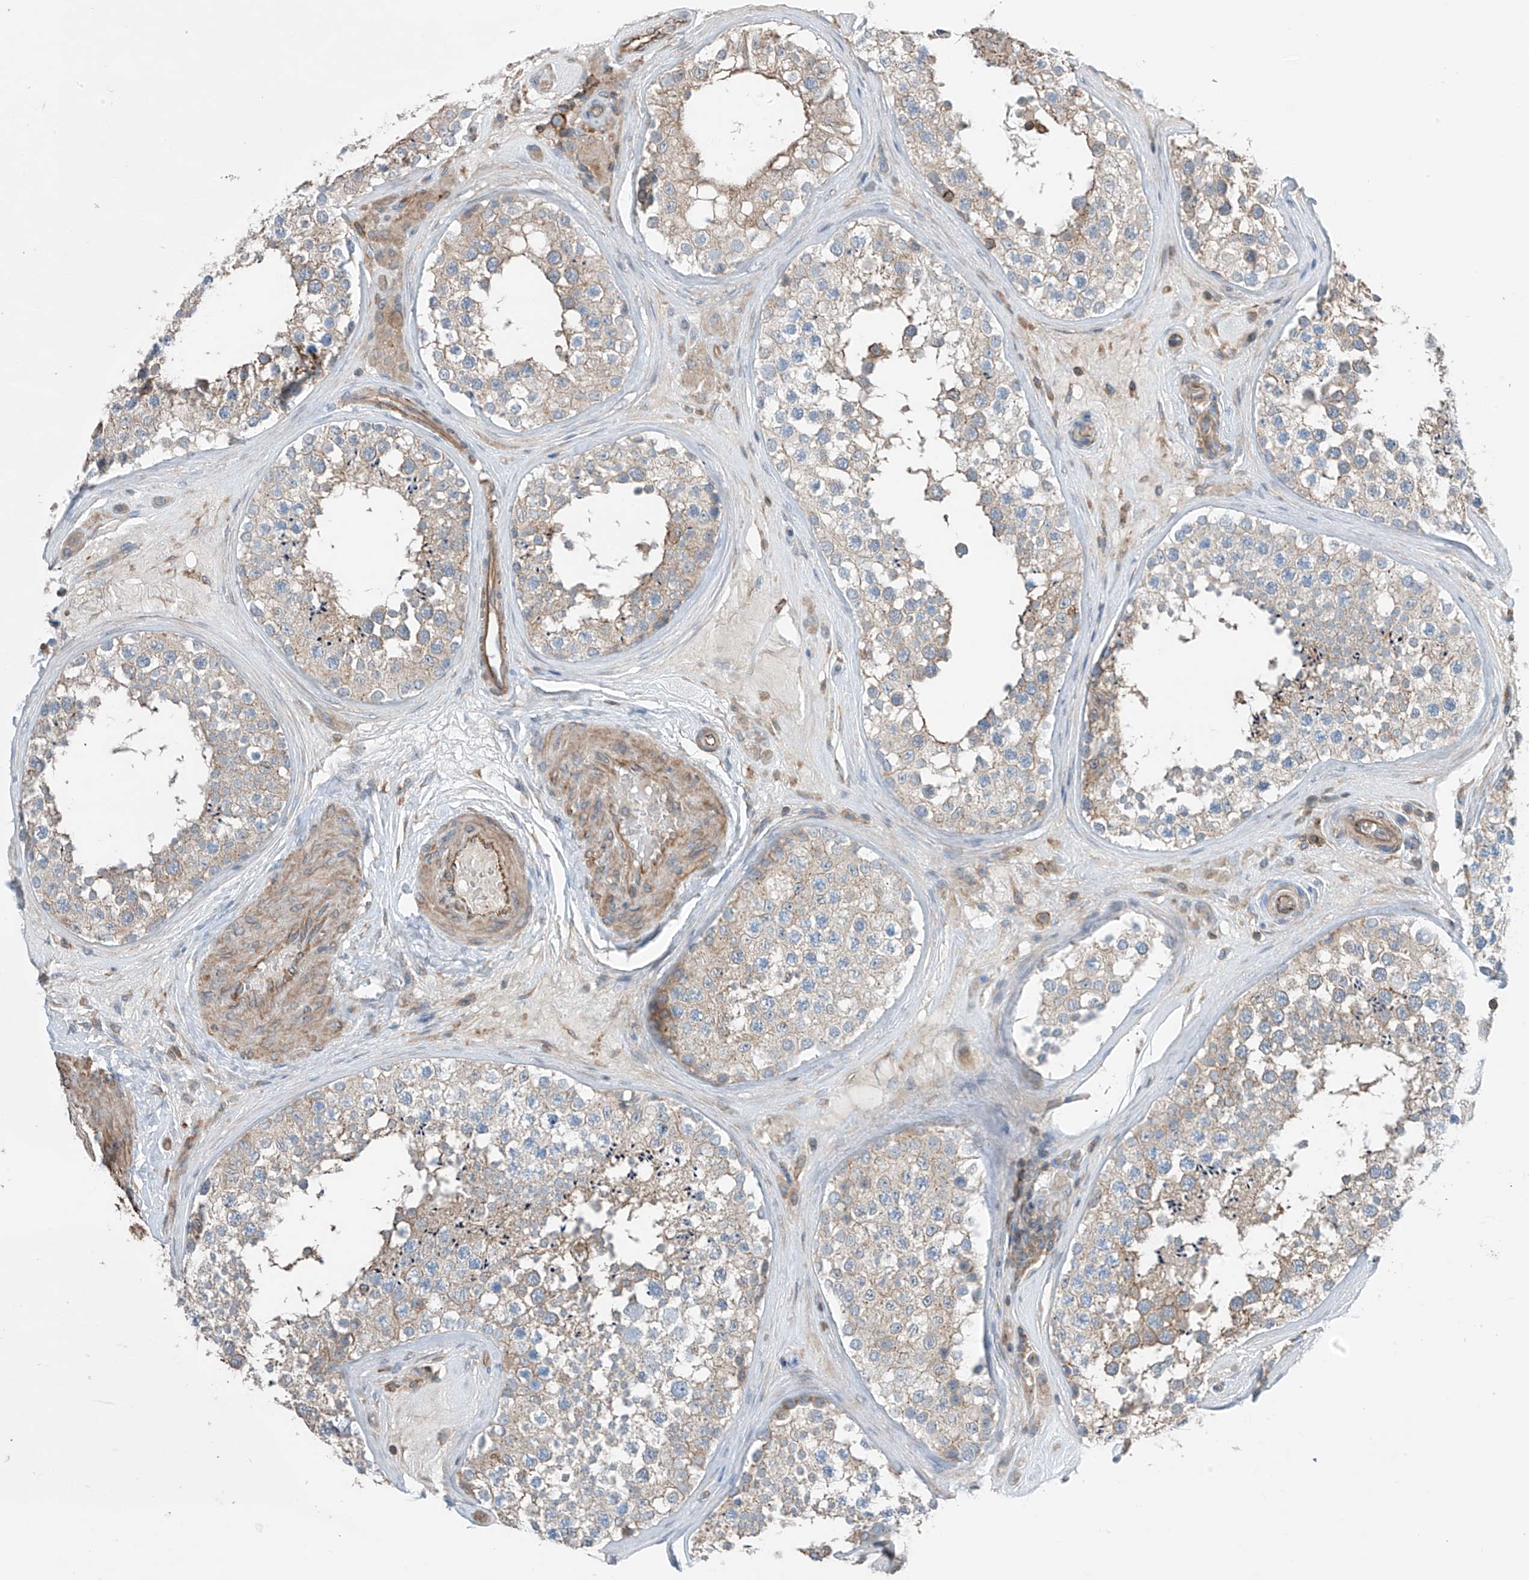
{"staining": {"intensity": "weak", "quantity": "<25%", "location": "cytoplasmic/membranous"}, "tissue": "testis", "cell_type": "Cells in seminiferous ducts", "image_type": "normal", "snomed": [{"axis": "morphology", "description": "Normal tissue, NOS"}, {"axis": "topography", "description": "Testis"}], "caption": "Immunohistochemical staining of benign testis exhibits no significant expression in cells in seminiferous ducts.", "gene": "SLC1A5", "patient": {"sex": "male", "age": 46}}